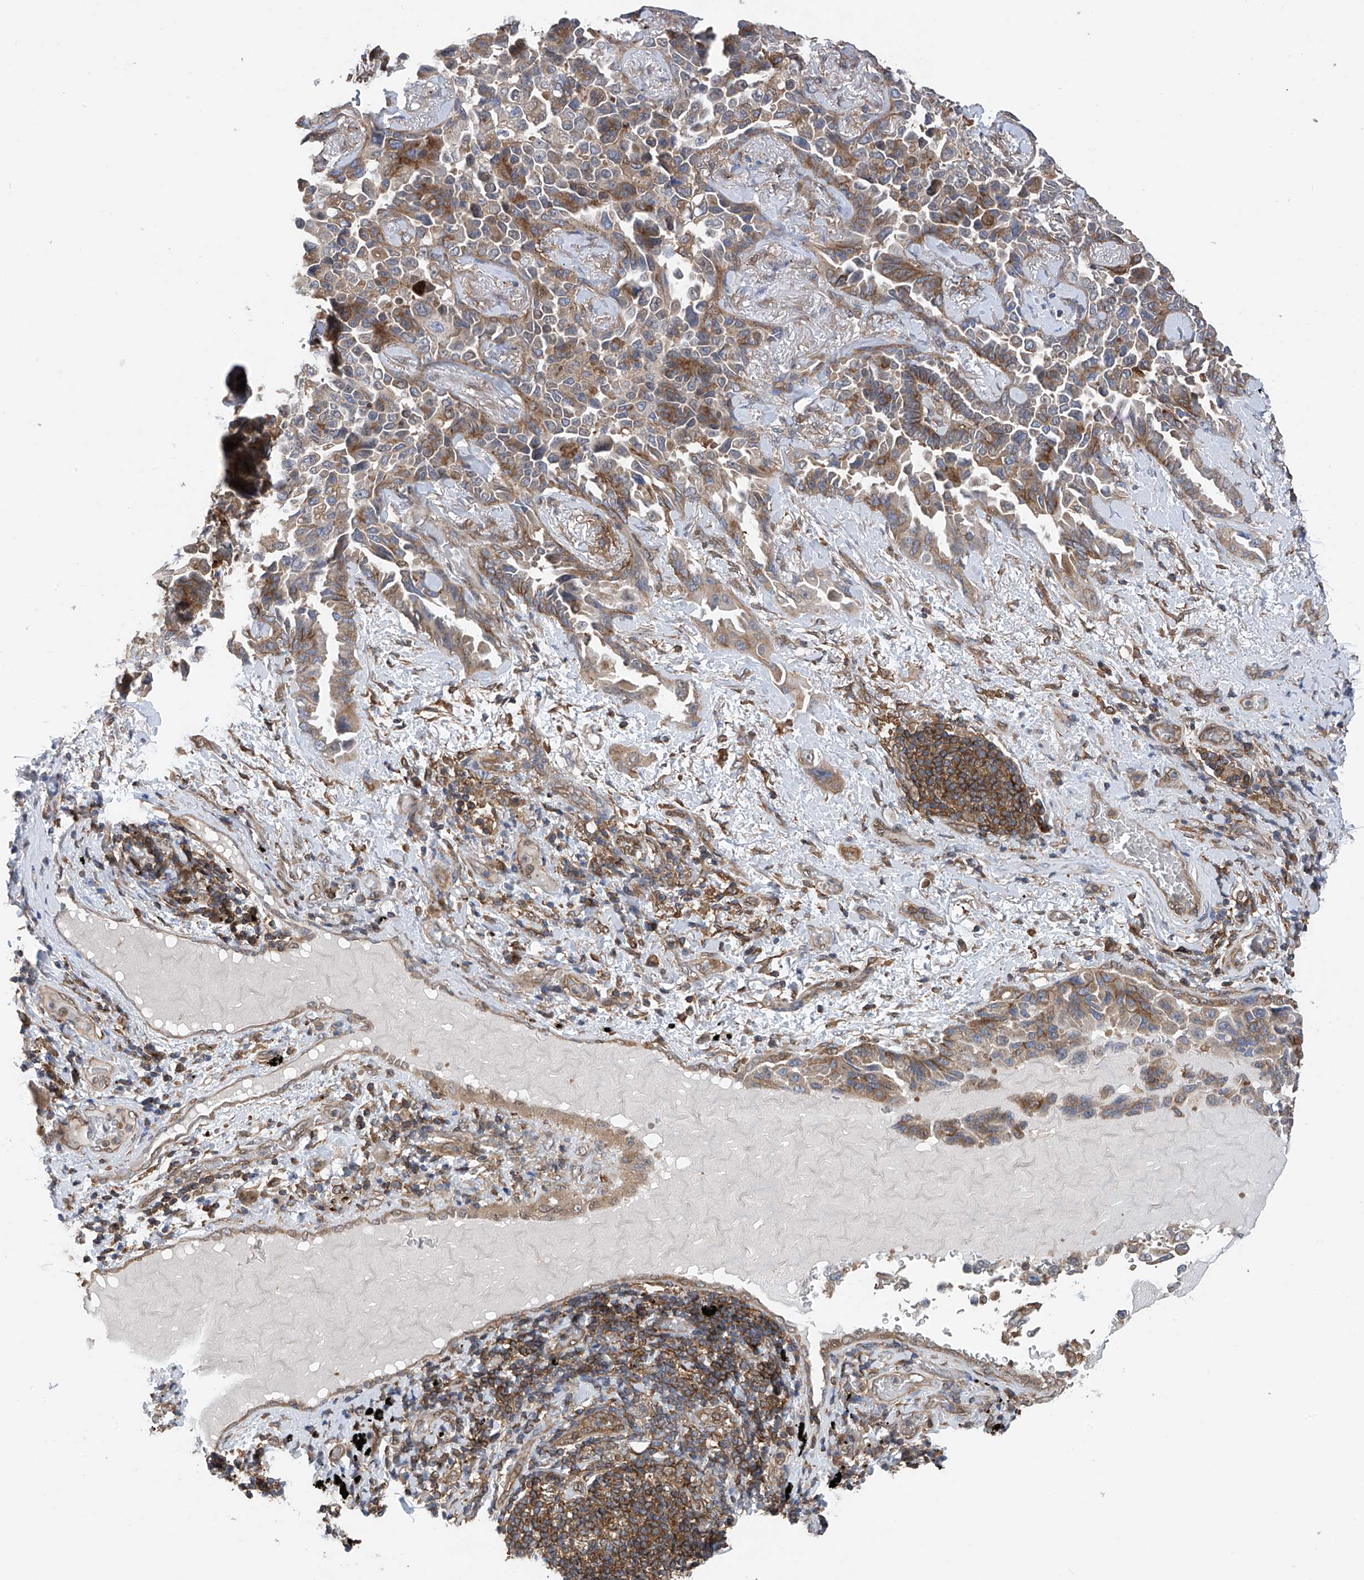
{"staining": {"intensity": "moderate", "quantity": "25%-75%", "location": "cytoplasmic/membranous"}, "tissue": "lung cancer", "cell_type": "Tumor cells", "image_type": "cancer", "snomed": [{"axis": "morphology", "description": "Adenocarcinoma, NOS"}, {"axis": "topography", "description": "Lung"}], "caption": "Tumor cells exhibit medium levels of moderate cytoplasmic/membranous staining in about 25%-75% of cells in human lung adenocarcinoma. Ihc stains the protein of interest in brown and the nuclei are stained blue.", "gene": "CHPF", "patient": {"sex": "female", "age": 67}}